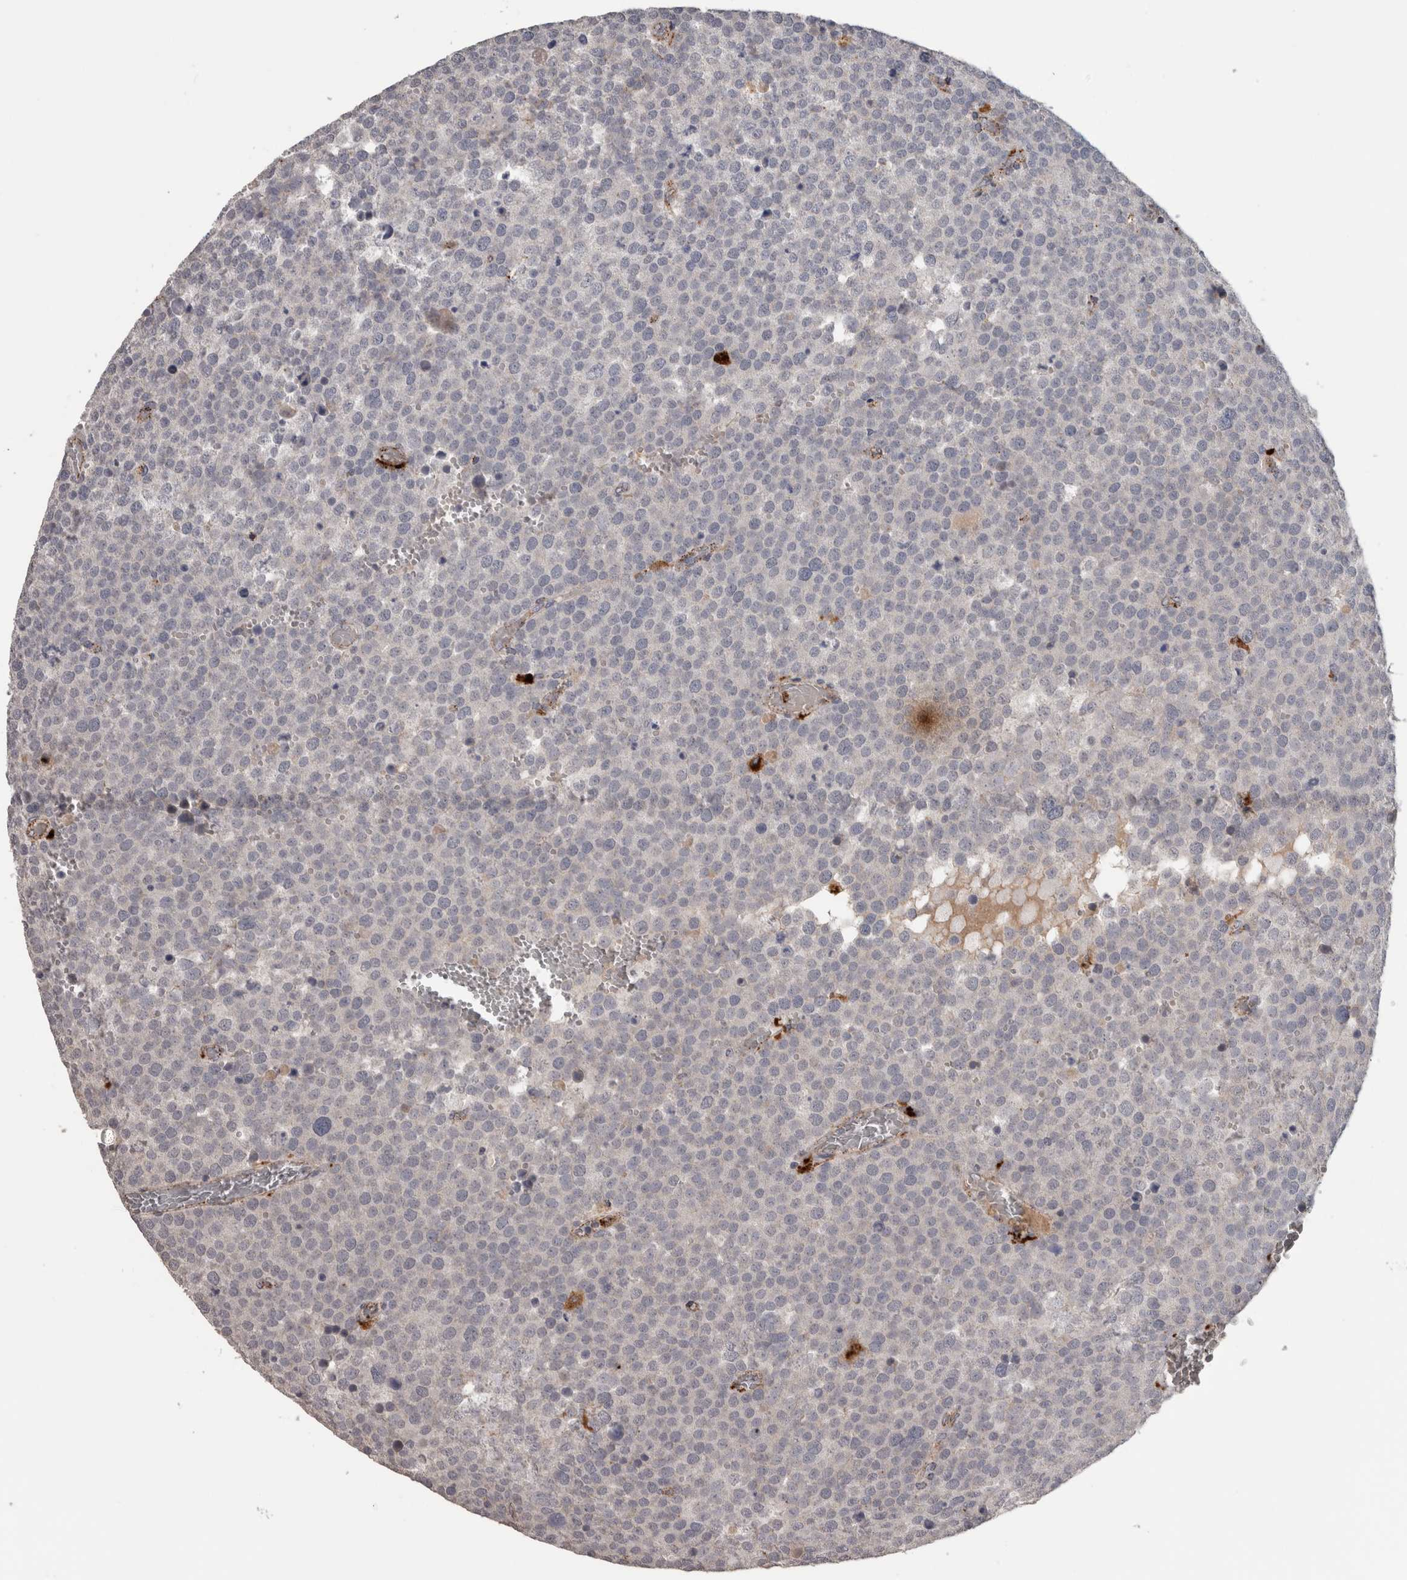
{"staining": {"intensity": "negative", "quantity": "none", "location": "none"}, "tissue": "testis cancer", "cell_type": "Tumor cells", "image_type": "cancer", "snomed": [{"axis": "morphology", "description": "Seminoma, NOS"}, {"axis": "topography", "description": "Testis"}], "caption": "Tumor cells are negative for brown protein staining in testis cancer (seminoma). (DAB IHC with hematoxylin counter stain).", "gene": "CTSZ", "patient": {"sex": "male", "age": 71}}